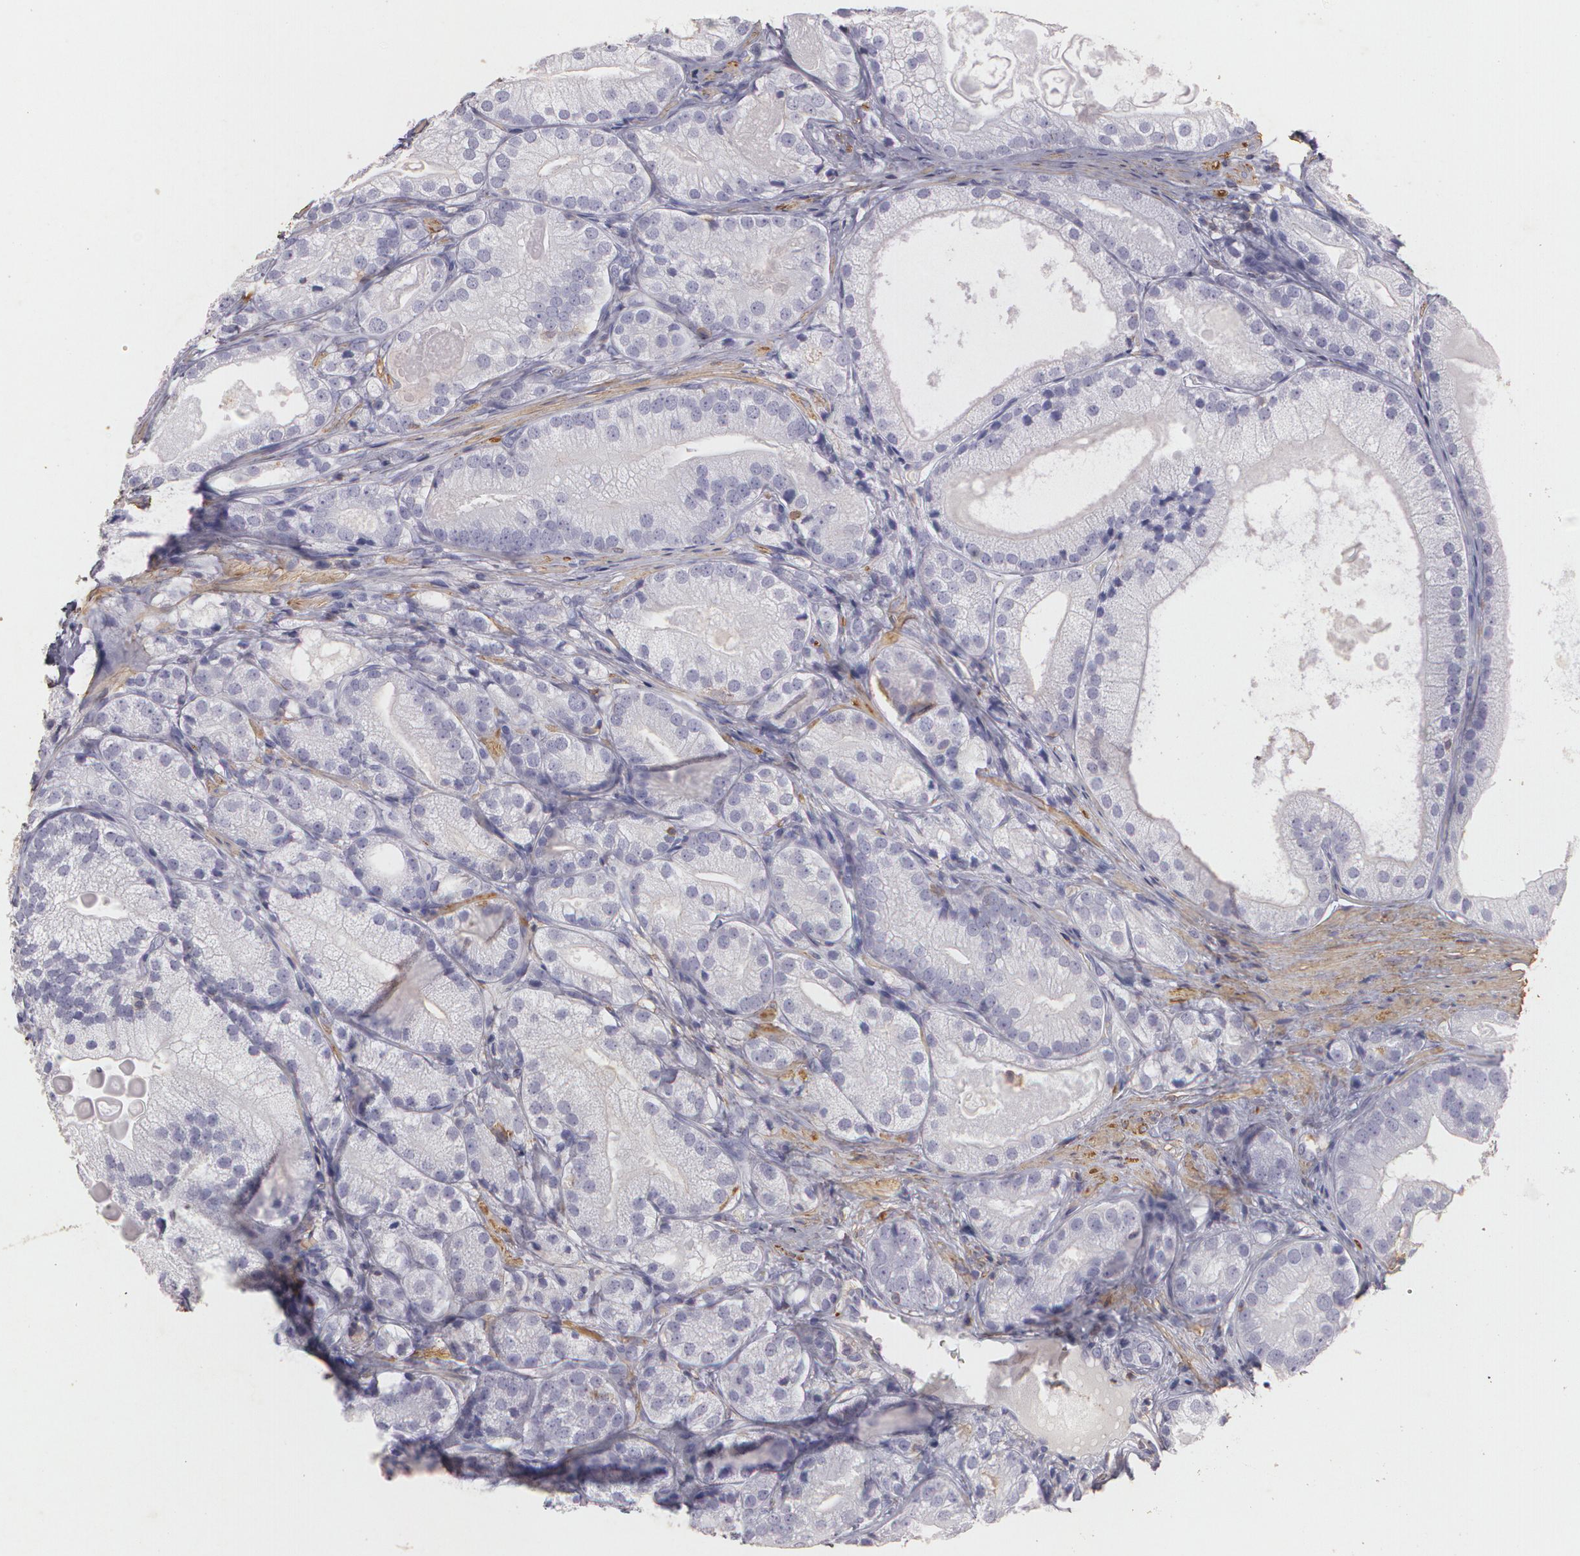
{"staining": {"intensity": "negative", "quantity": "none", "location": "none"}, "tissue": "prostate cancer", "cell_type": "Tumor cells", "image_type": "cancer", "snomed": [{"axis": "morphology", "description": "Adenocarcinoma, Low grade"}, {"axis": "topography", "description": "Prostate"}], "caption": "A photomicrograph of prostate cancer stained for a protein exhibits no brown staining in tumor cells.", "gene": "TGFBR1", "patient": {"sex": "male", "age": 69}}